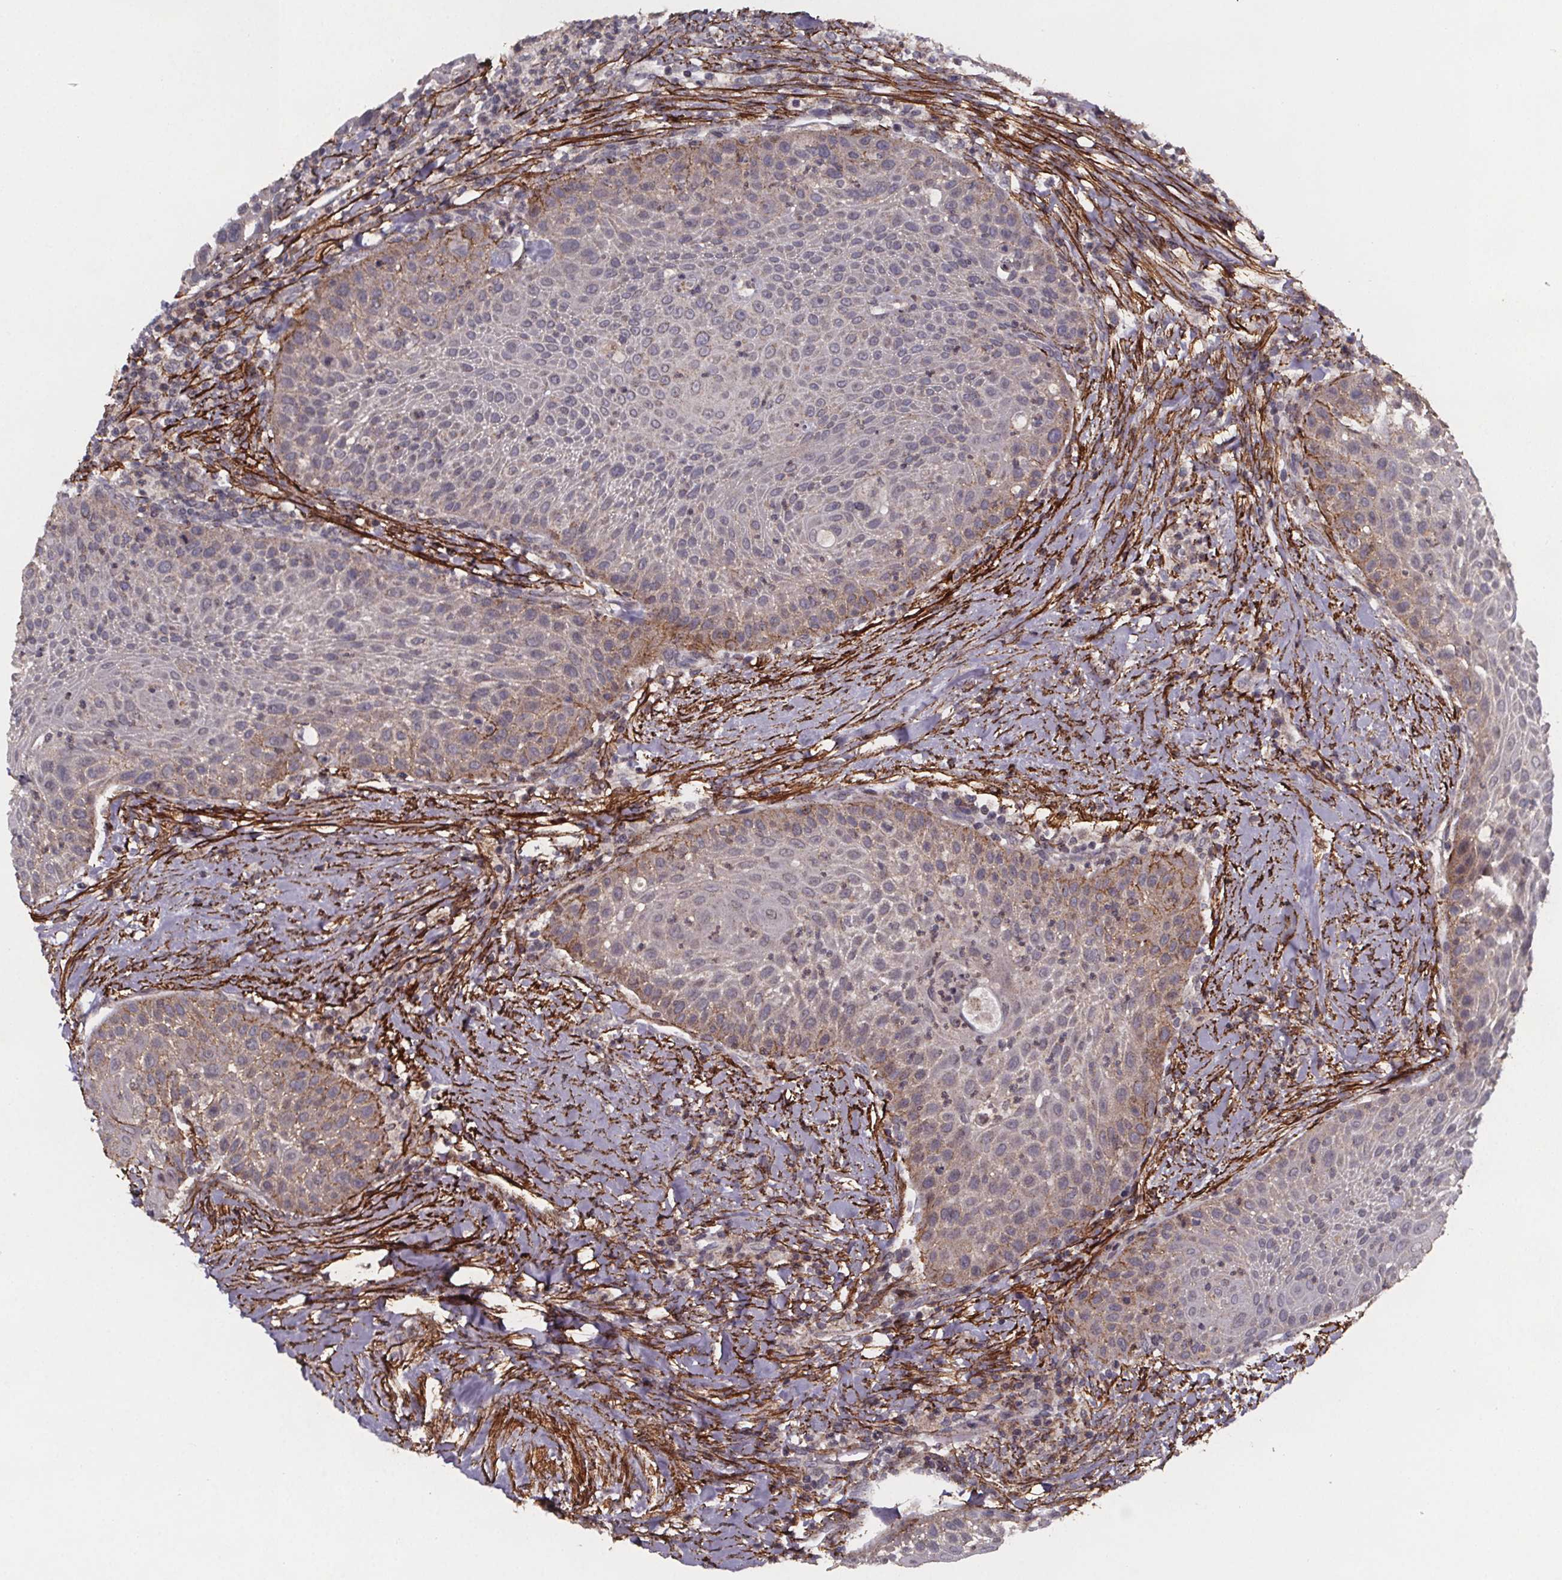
{"staining": {"intensity": "negative", "quantity": "none", "location": "none"}, "tissue": "head and neck cancer", "cell_type": "Tumor cells", "image_type": "cancer", "snomed": [{"axis": "morphology", "description": "Squamous cell carcinoma, NOS"}, {"axis": "topography", "description": "Head-Neck"}], "caption": "IHC histopathology image of neoplastic tissue: squamous cell carcinoma (head and neck) stained with DAB shows no significant protein expression in tumor cells.", "gene": "PALLD", "patient": {"sex": "male", "age": 69}}